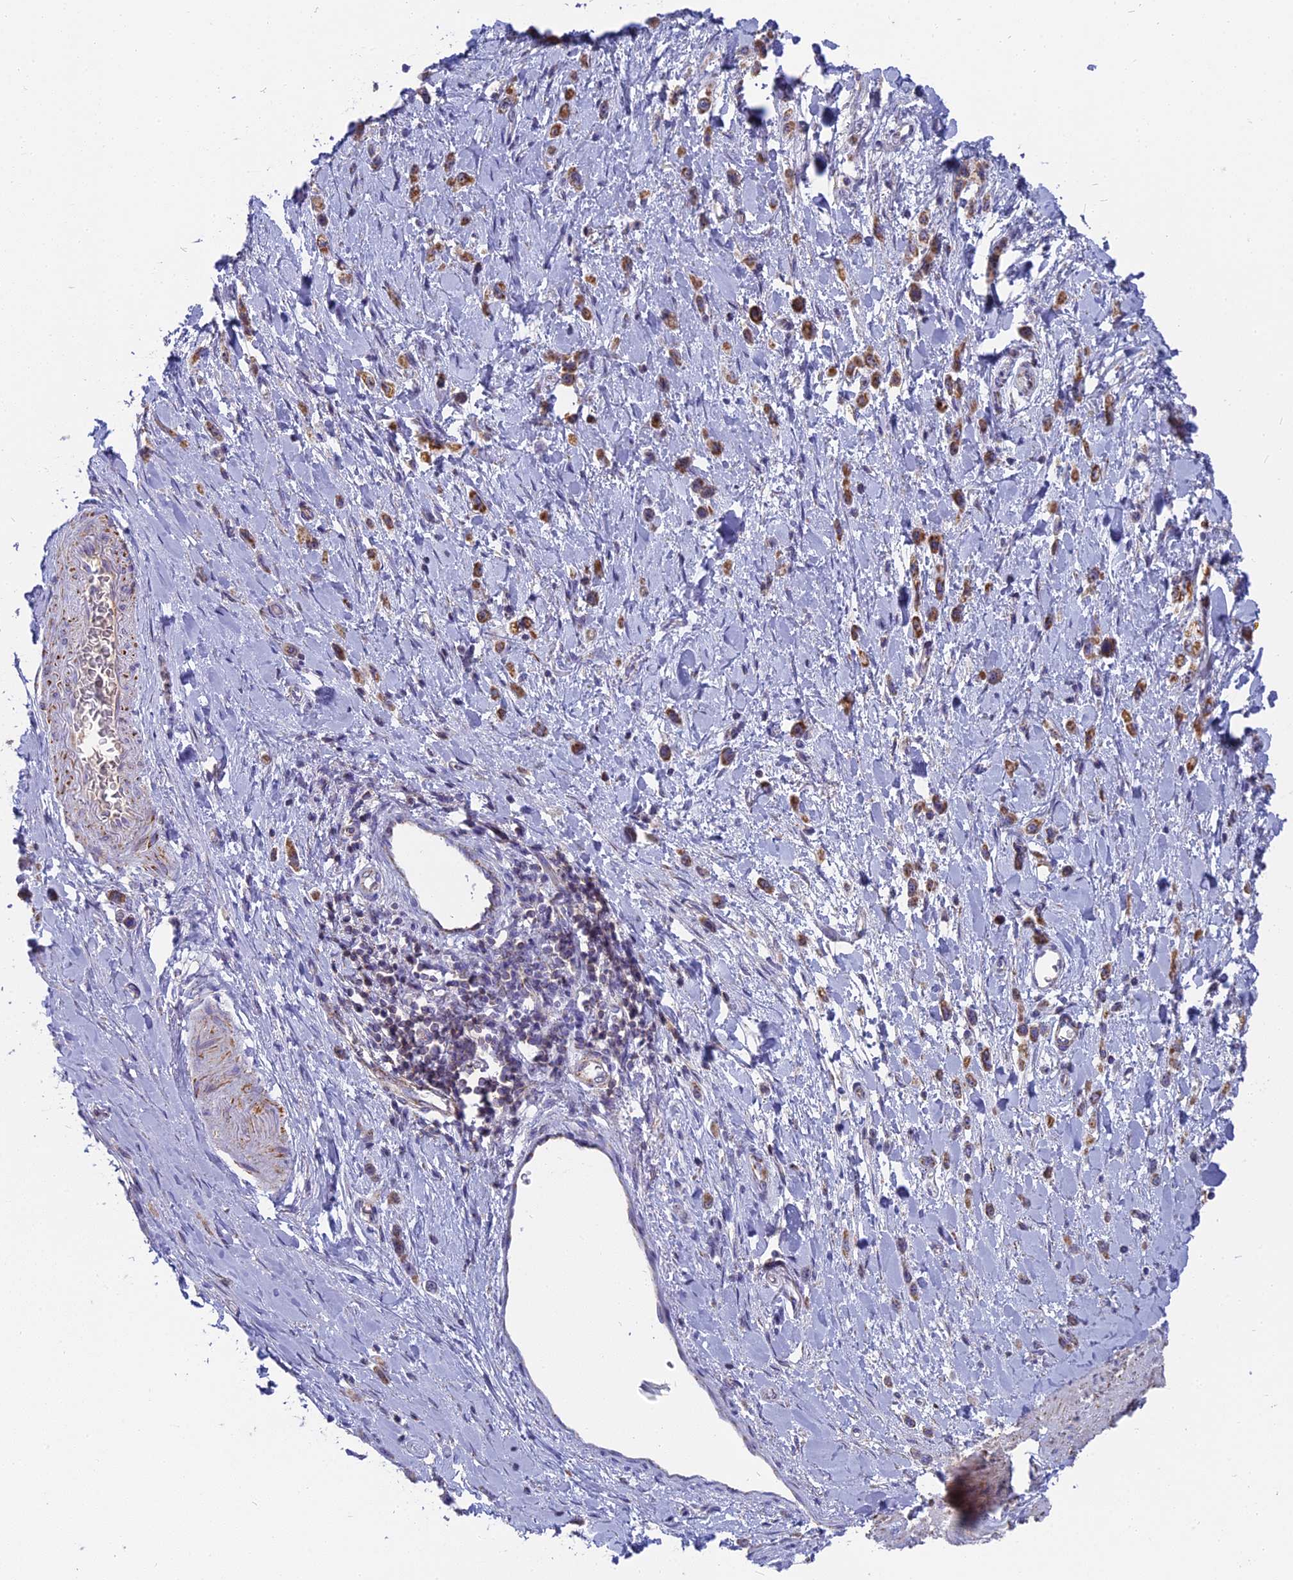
{"staining": {"intensity": "moderate", "quantity": ">75%", "location": "cytoplasmic/membranous"}, "tissue": "stomach cancer", "cell_type": "Tumor cells", "image_type": "cancer", "snomed": [{"axis": "morphology", "description": "Adenocarcinoma, NOS"}, {"axis": "topography", "description": "Stomach"}], "caption": "Adenocarcinoma (stomach) tissue exhibits moderate cytoplasmic/membranous expression in about >75% of tumor cells (DAB IHC, brown staining for protein, blue staining for nuclei).", "gene": "DTWD1", "patient": {"sex": "female", "age": 65}}